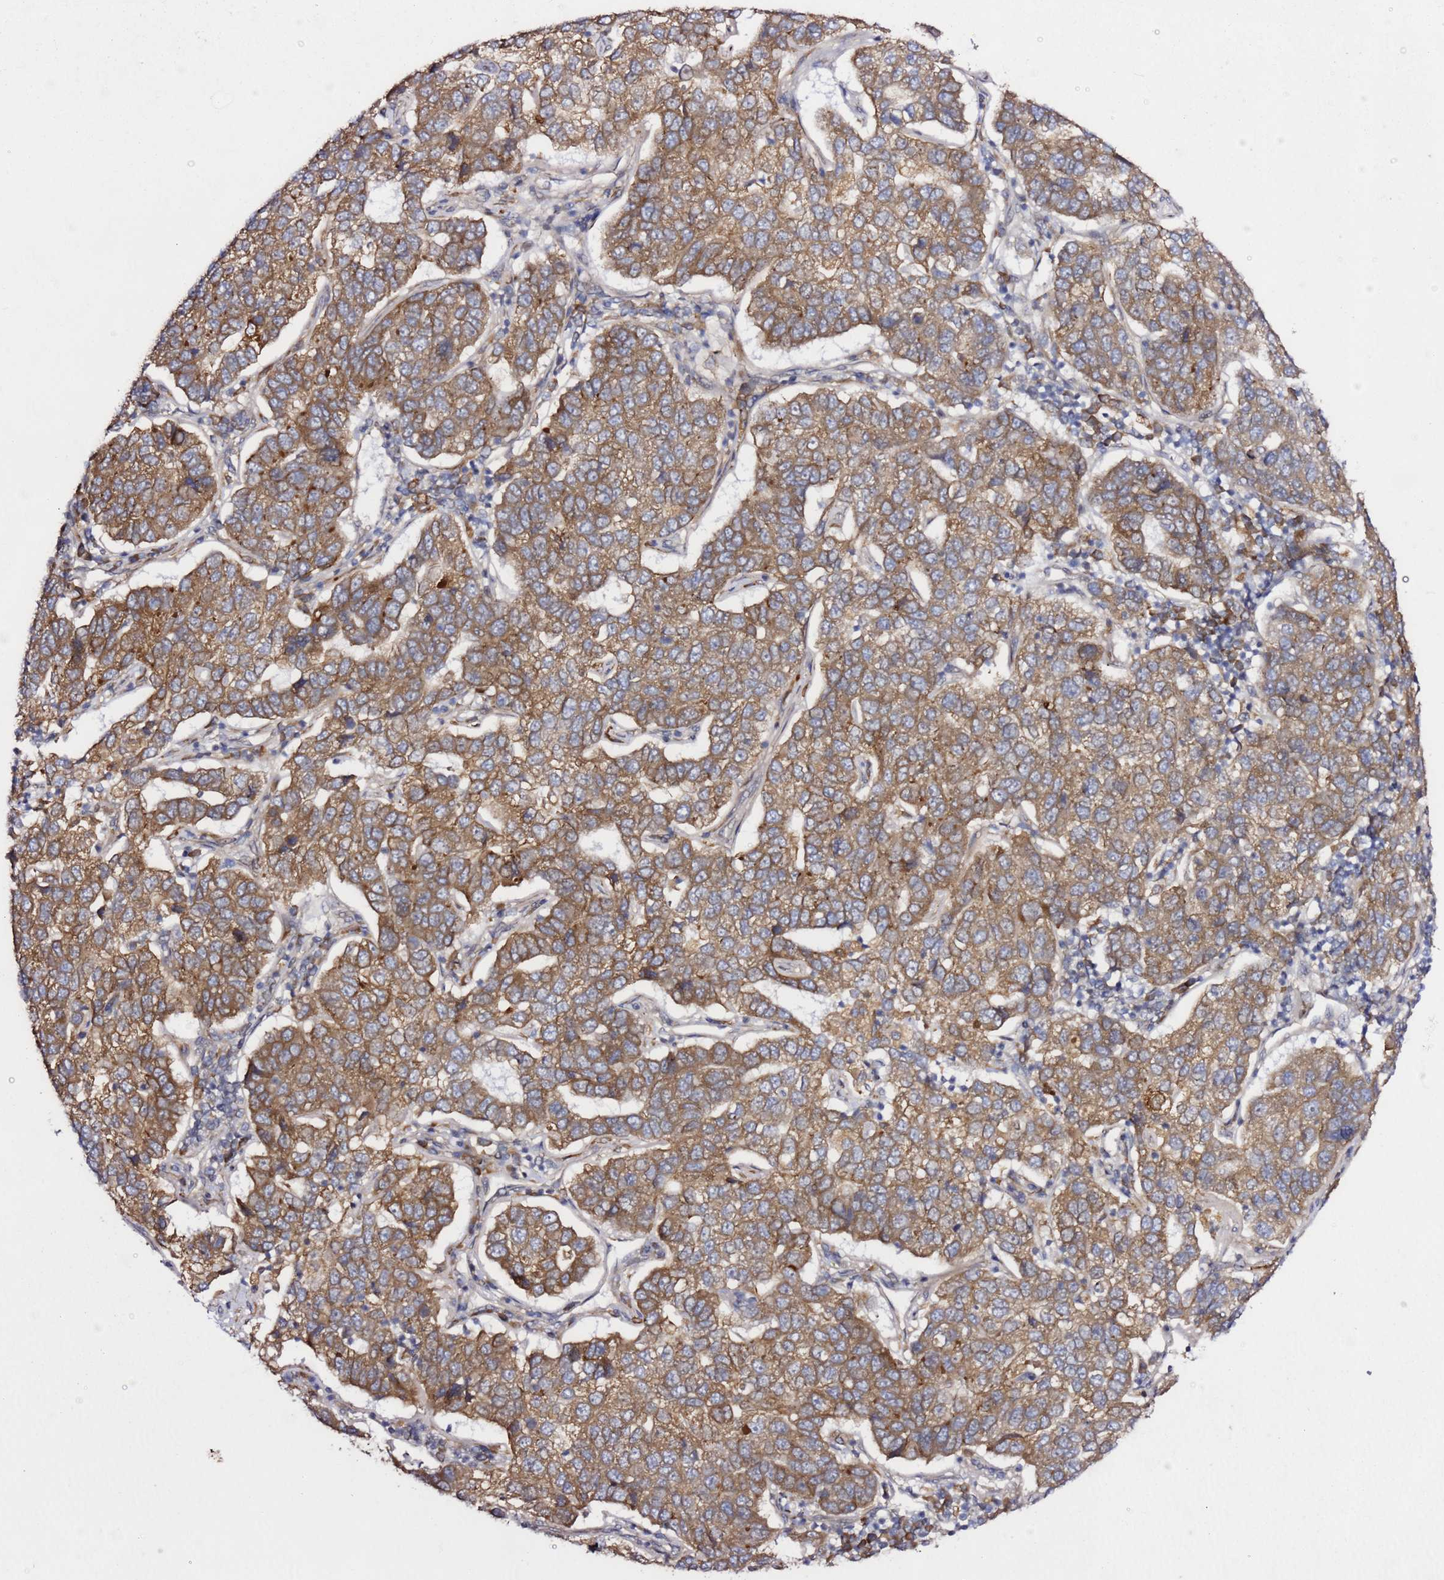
{"staining": {"intensity": "moderate", "quantity": ">75%", "location": "cytoplasmic/membranous"}, "tissue": "pancreatic cancer", "cell_type": "Tumor cells", "image_type": "cancer", "snomed": [{"axis": "morphology", "description": "Adenocarcinoma, NOS"}, {"axis": "topography", "description": "Pancreas"}], "caption": "This histopathology image reveals immunohistochemistry staining of pancreatic cancer (adenocarcinoma), with medium moderate cytoplasmic/membranous expression in approximately >75% of tumor cells.", "gene": "PRKAB2", "patient": {"sex": "female", "age": 61}}